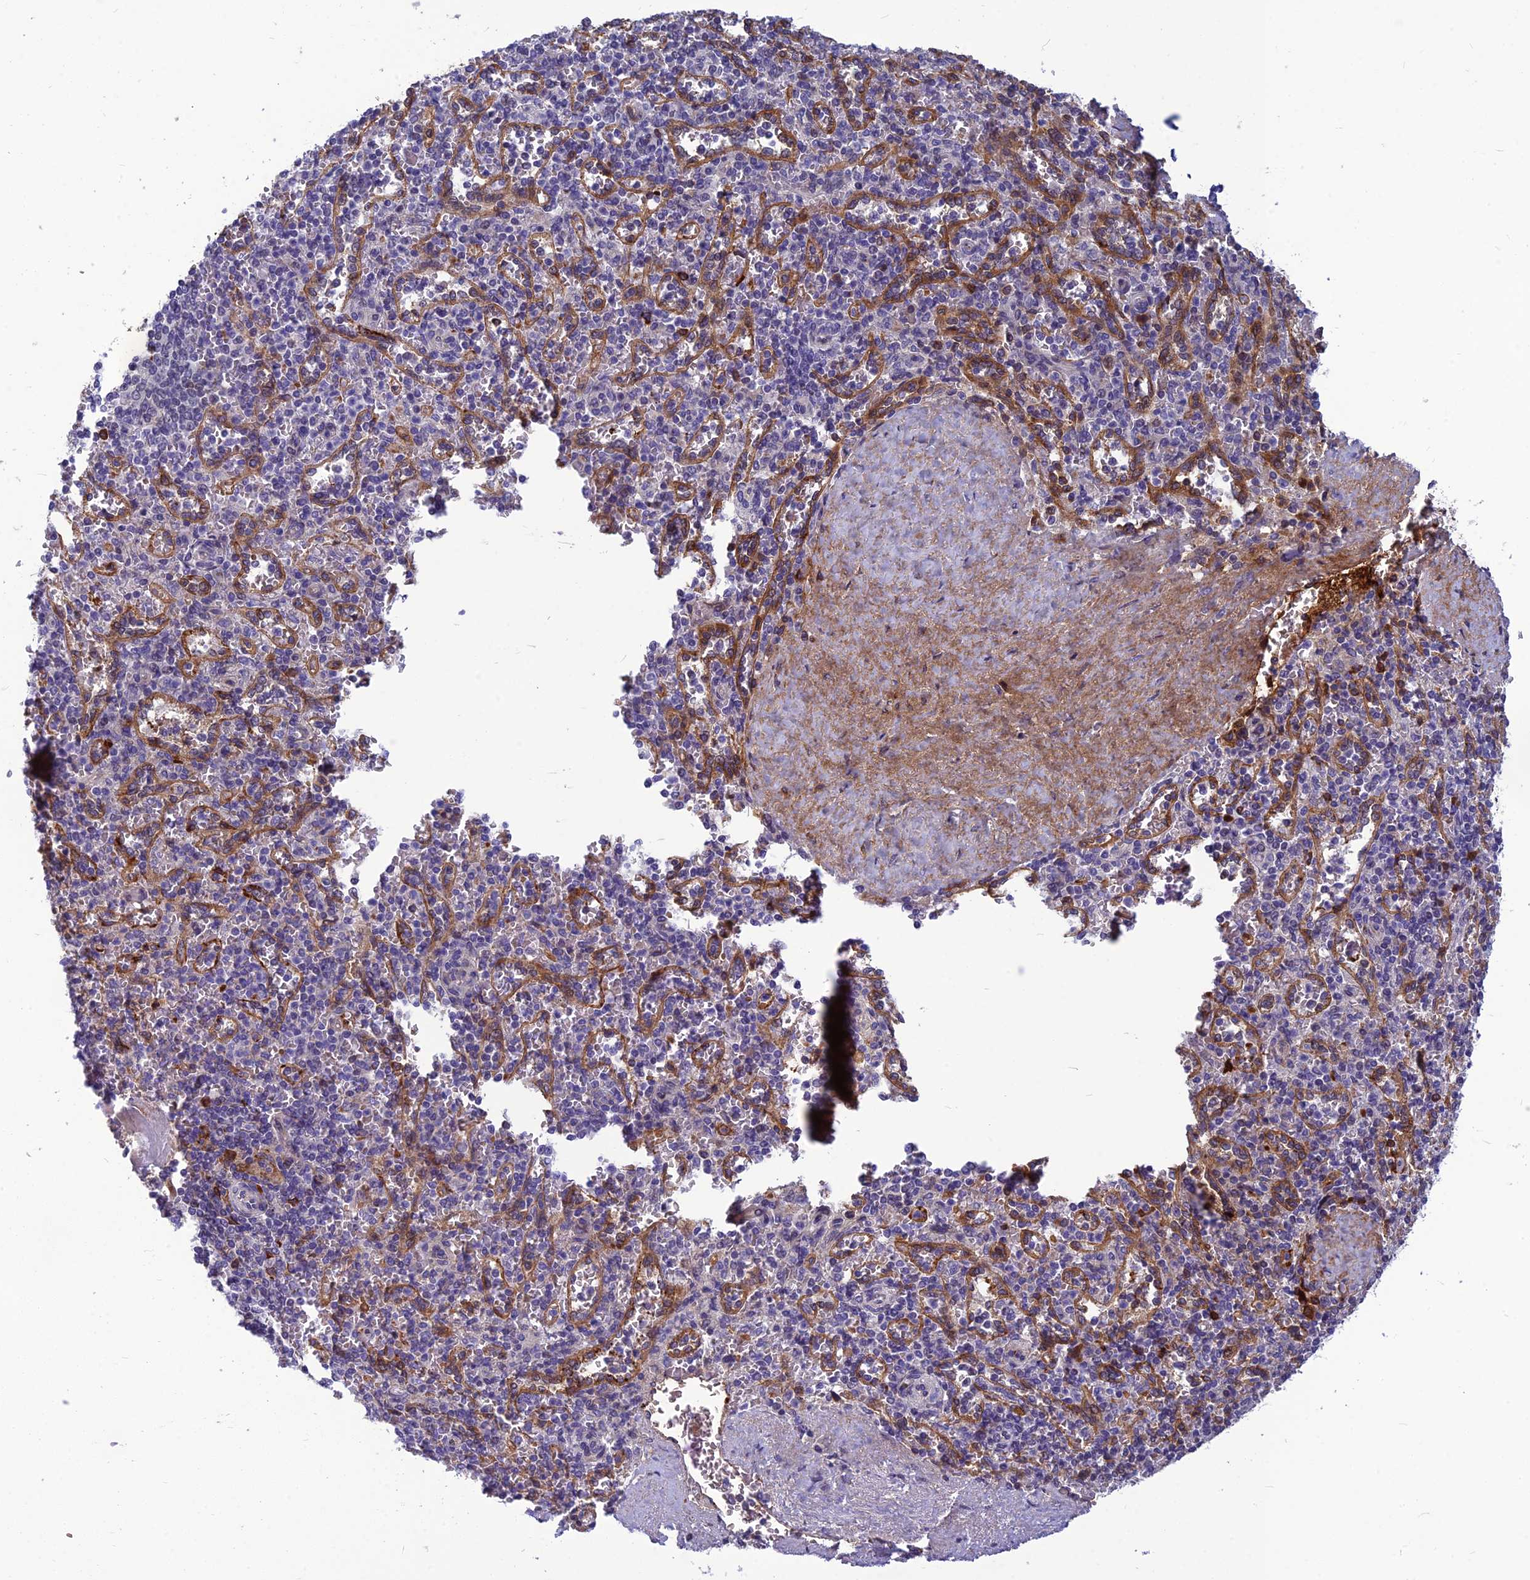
{"staining": {"intensity": "negative", "quantity": "none", "location": "none"}, "tissue": "spleen", "cell_type": "Cells in red pulp", "image_type": "normal", "snomed": [{"axis": "morphology", "description": "Normal tissue, NOS"}, {"axis": "topography", "description": "Spleen"}], "caption": "Immunohistochemistry (IHC) image of benign human spleen stained for a protein (brown), which exhibits no staining in cells in red pulp. (Immunohistochemistry, brightfield microscopy, high magnification).", "gene": "CLEC11A", "patient": {"sex": "male", "age": 82}}